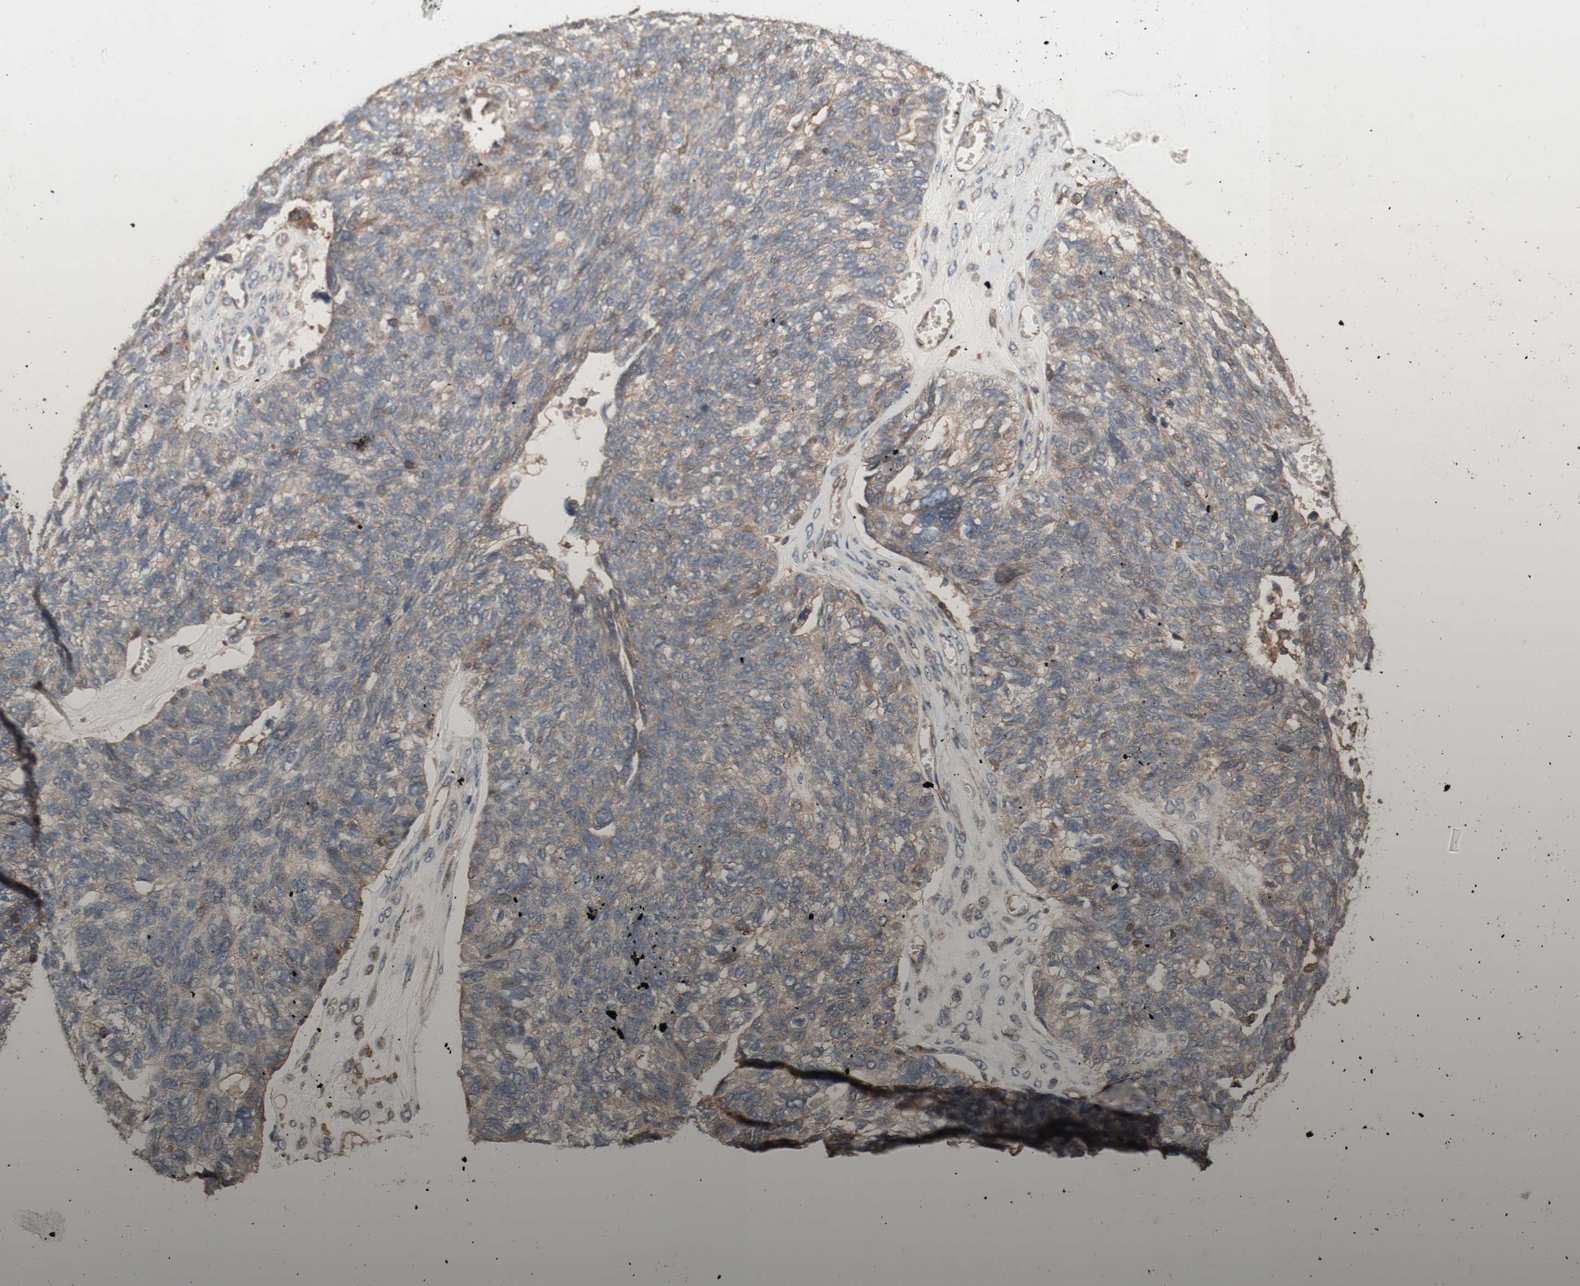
{"staining": {"intensity": "weak", "quantity": ">75%", "location": "cytoplasmic/membranous"}, "tissue": "ovarian cancer", "cell_type": "Tumor cells", "image_type": "cancer", "snomed": [{"axis": "morphology", "description": "Cystadenocarcinoma, serous, NOS"}, {"axis": "topography", "description": "Ovary"}], "caption": "About >75% of tumor cells in human ovarian cancer reveal weak cytoplasmic/membranous protein positivity as visualized by brown immunohistochemical staining.", "gene": "COPB1", "patient": {"sex": "female", "age": 79}}